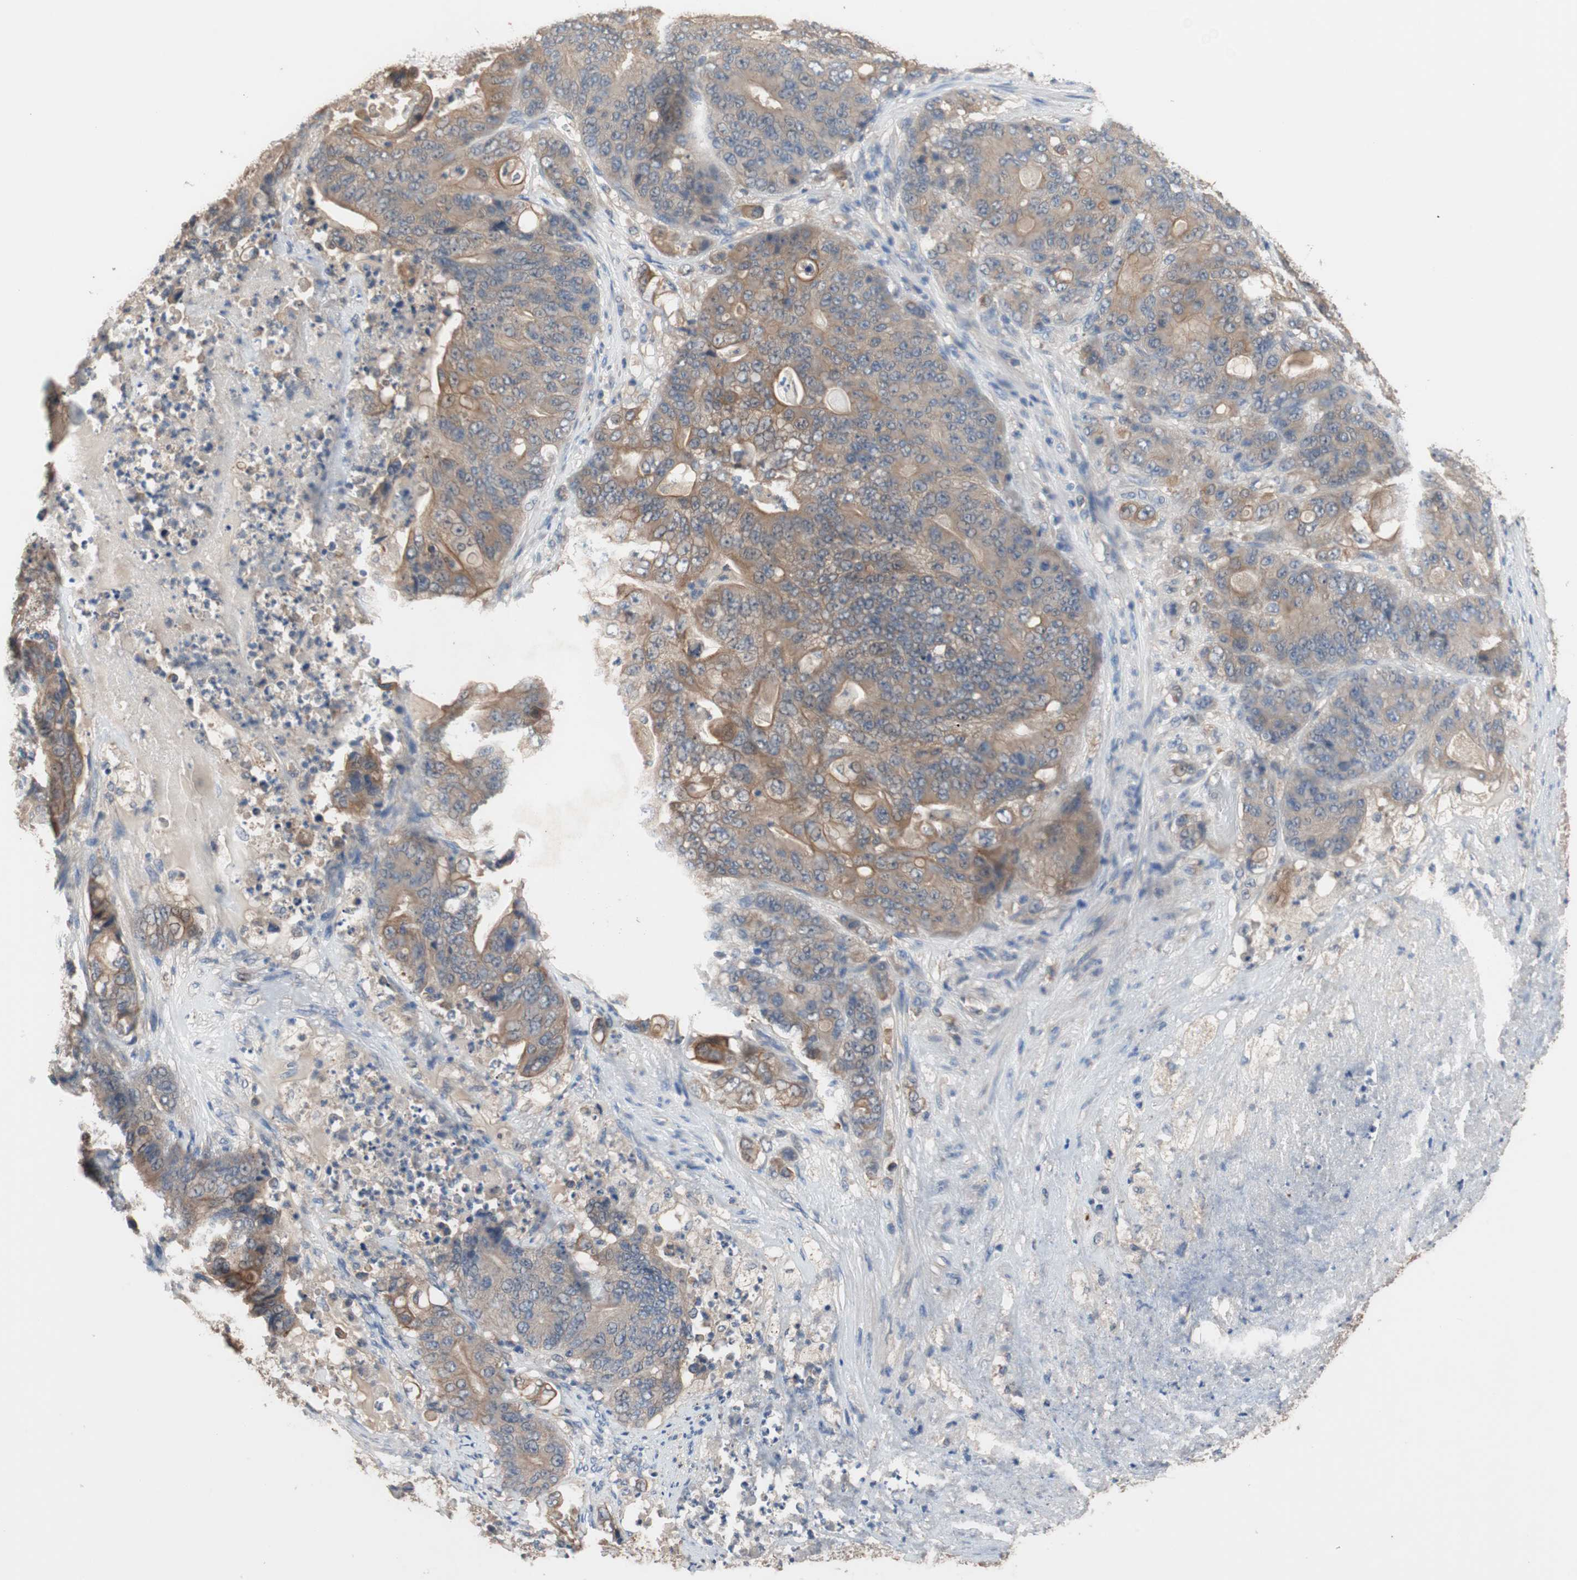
{"staining": {"intensity": "moderate", "quantity": ">75%", "location": "cytoplasmic/membranous"}, "tissue": "stomach cancer", "cell_type": "Tumor cells", "image_type": "cancer", "snomed": [{"axis": "morphology", "description": "Adenocarcinoma, NOS"}, {"axis": "topography", "description": "Stomach"}], "caption": "Immunohistochemistry staining of stomach adenocarcinoma, which displays medium levels of moderate cytoplasmic/membranous staining in about >75% of tumor cells indicating moderate cytoplasmic/membranous protein positivity. The staining was performed using DAB (3,3'-diaminobenzidine) (brown) for protein detection and nuclei were counterstained in hematoxylin (blue).", "gene": "ADAP1", "patient": {"sex": "female", "age": 73}}